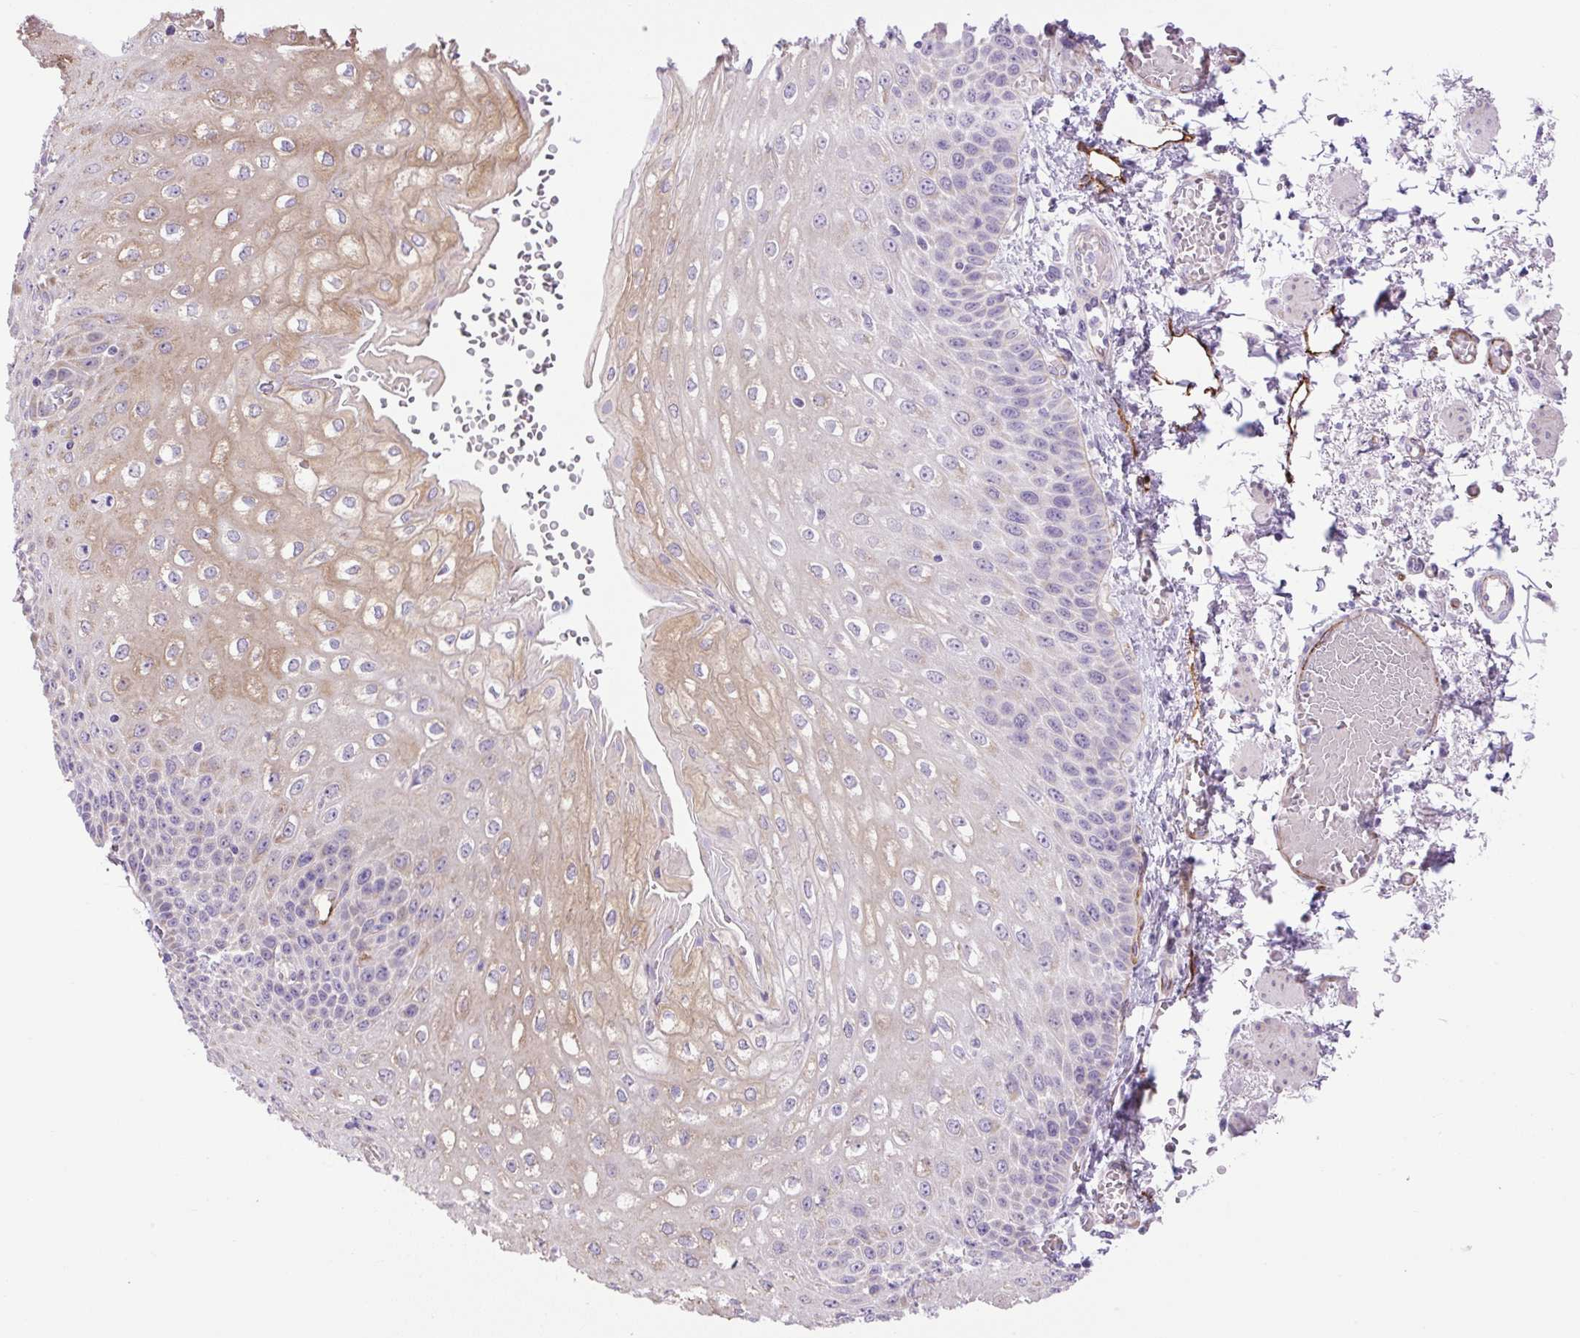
{"staining": {"intensity": "moderate", "quantity": "<25%", "location": "cytoplasmic/membranous"}, "tissue": "esophagus", "cell_type": "Squamous epithelial cells", "image_type": "normal", "snomed": [{"axis": "morphology", "description": "Normal tissue, NOS"}, {"axis": "morphology", "description": "Adenocarcinoma, NOS"}, {"axis": "topography", "description": "Esophagus"}], "caption": "Immunohistochemistry micrograph of normal esophagus: human esophagus stained using immunohistochemistry (IHC) displays low levels of moderate protein expression localized specifically in the cytoplasmic/membranous of squamous epithelial cells, appearing as a cytoplasmic/membranous brown color.", "gene": "RNASE10", "patient": {"sex": "male", "age": 81}}